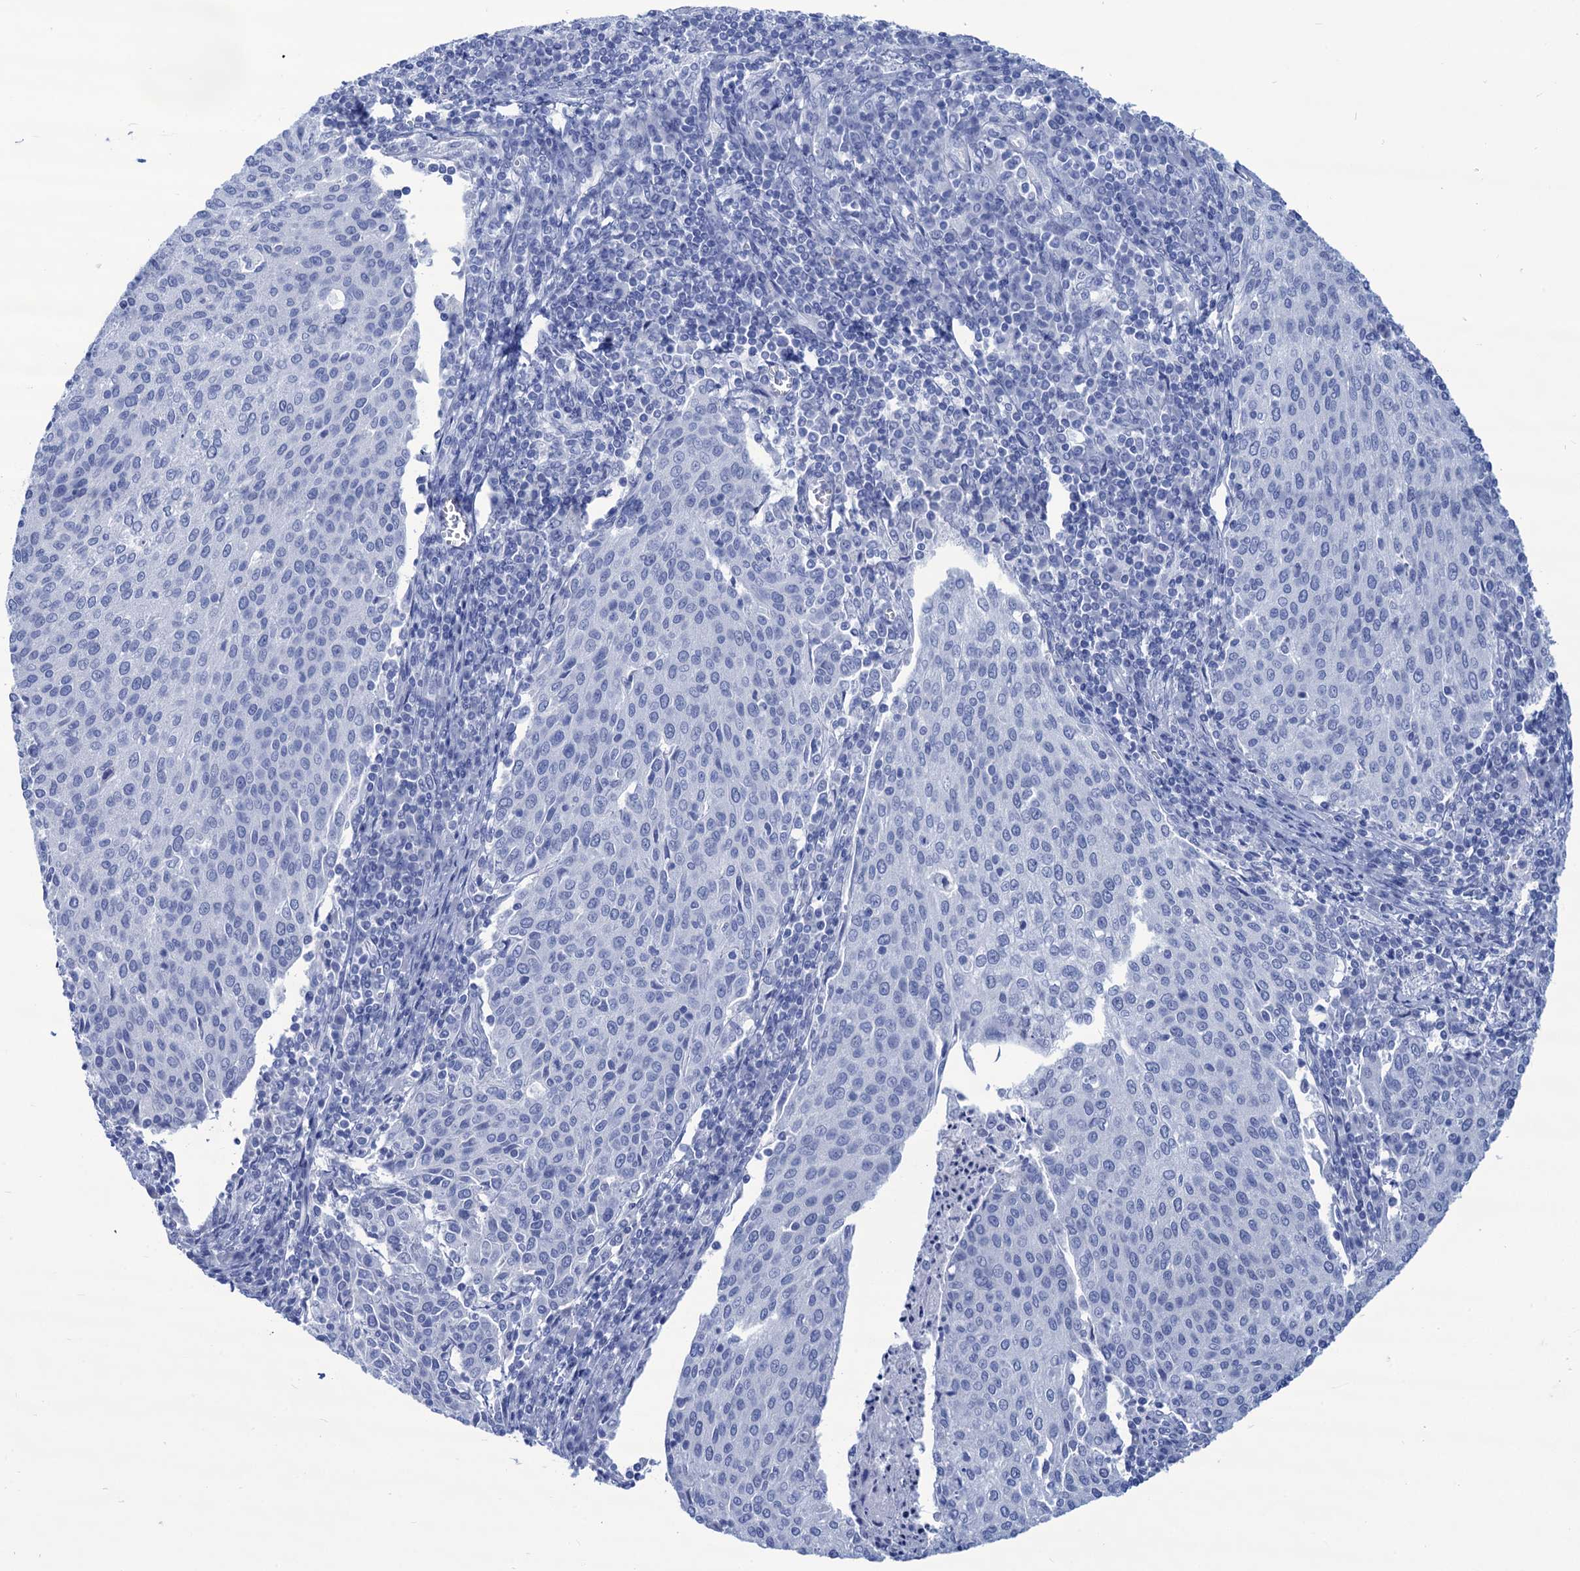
{"staining": {"intensity": "negative", "quantity": "none", "location": "none"}, "tissue": "cervical cancer", "cell_type": "Tumor cells", "image_type": "cancer", "snomed": [{"axis": "morphology", "description": "Squamous cell carcinoma, NOS"}, {"axis": "topography", "description": "Cervix"}], "caption": "A high-resolution histopathology image shows immunohistochemistry (IHC) staining of cervical cancer (squamous cell carcinoma), which reveals no significant staining in tumor cells.", "gene": "CABYR", "patient": {"sex": "female", "age": 46}}